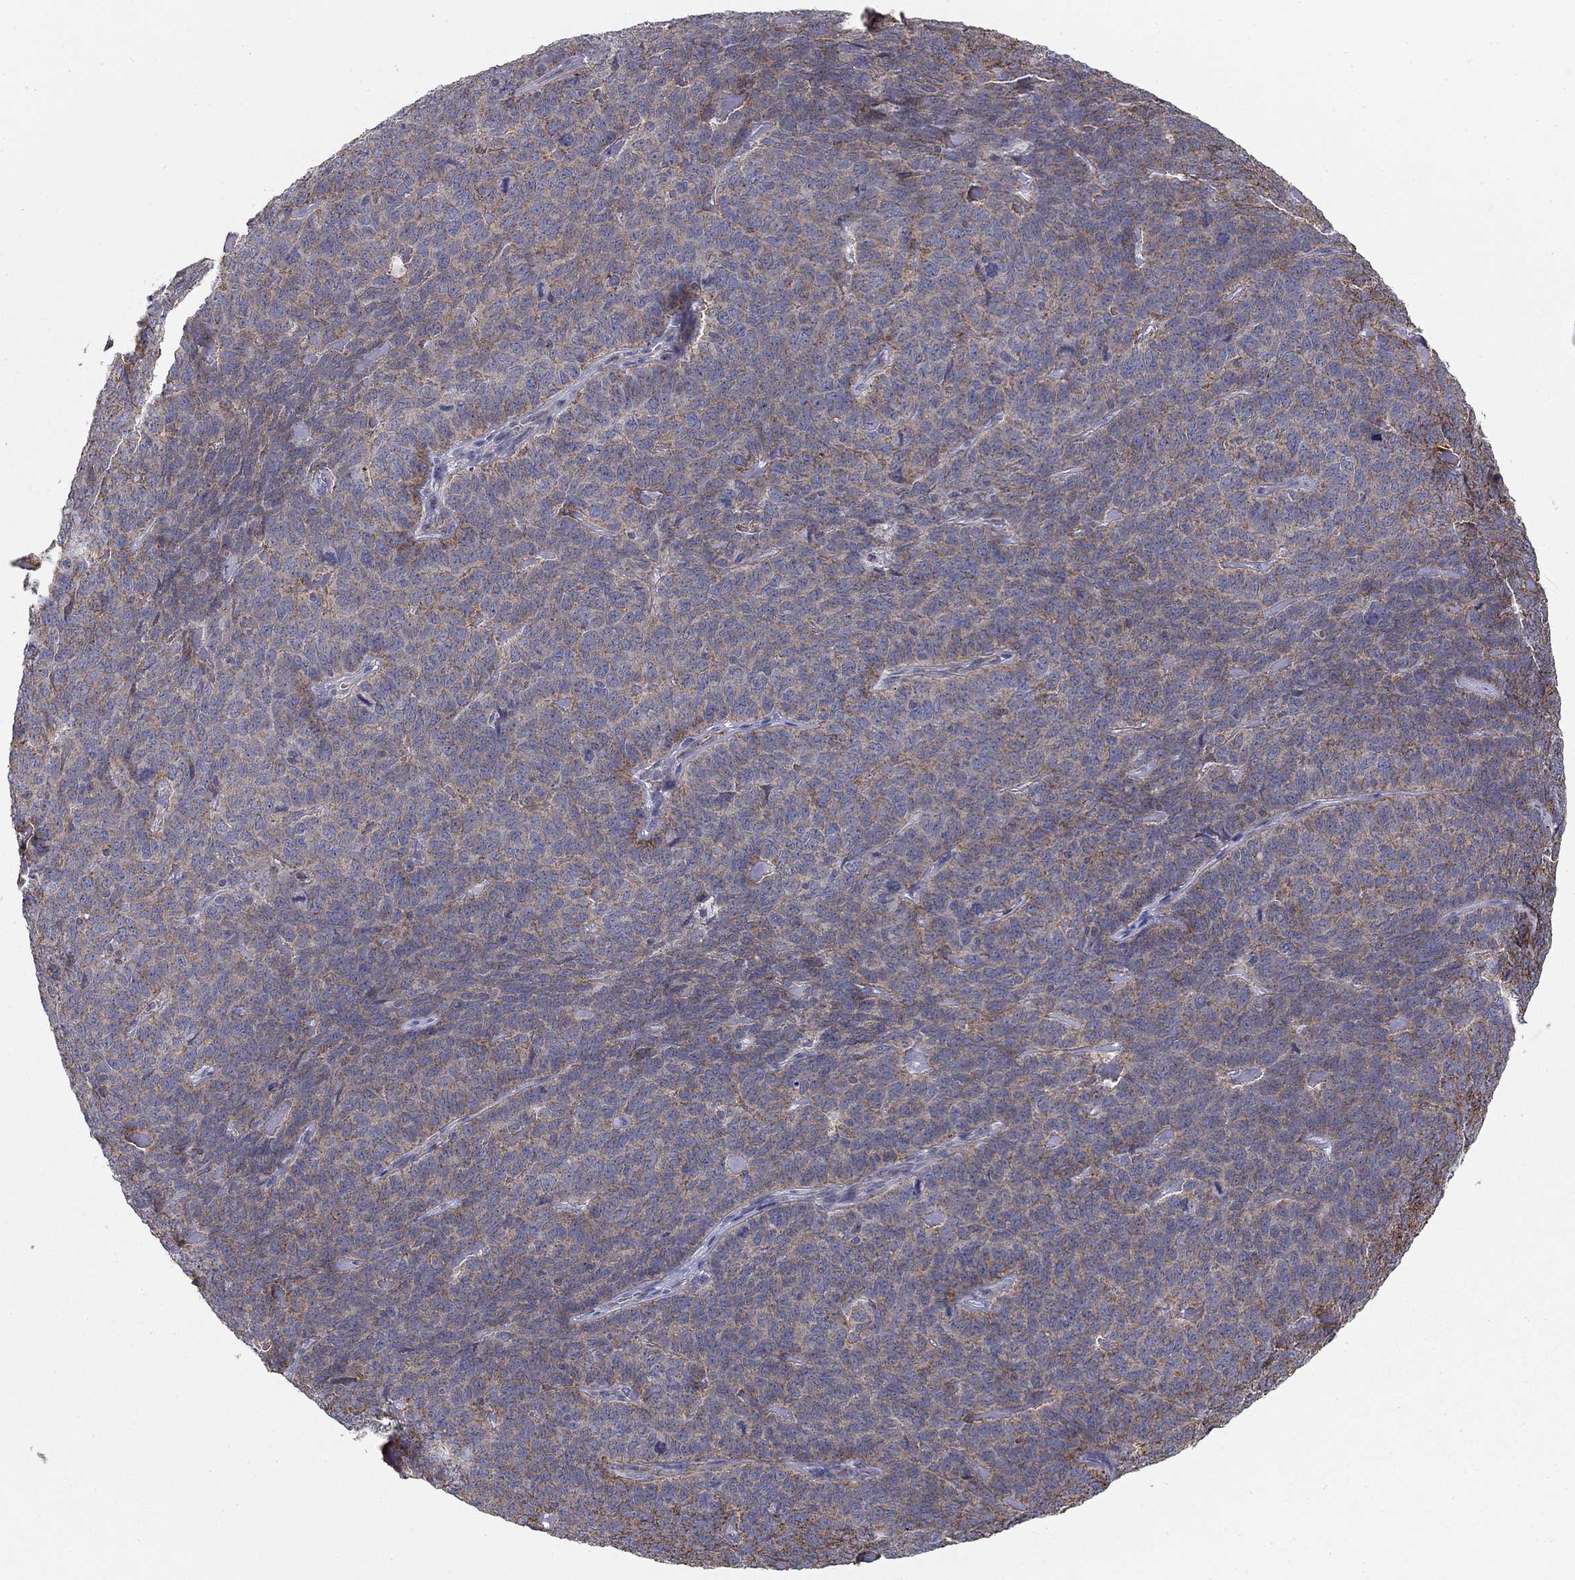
{"staining": {"intensity": "moderate", "quantity": "25%-75%", "location": "cytoplasmic/membranous"}, "tissue": "skin cancer", "cell_type": "Tumor cells", "image_type": "cancer", "snomed": [{"axis": "morphology", "description": "Squamous cell carcinoma, NOS"}, {"axis": "topography", "description": "Skin"}, {"axis": "topography", "description": "Anal"}], "caption": "Immunohistochemical staining of skin cancer exhibits medium levels of moderate cytoplasmic/membranous expression in about 25%-75% of tumor cells.", "gene": "SEPTIN3", "patient": {"sex": "female", "age": 51}}